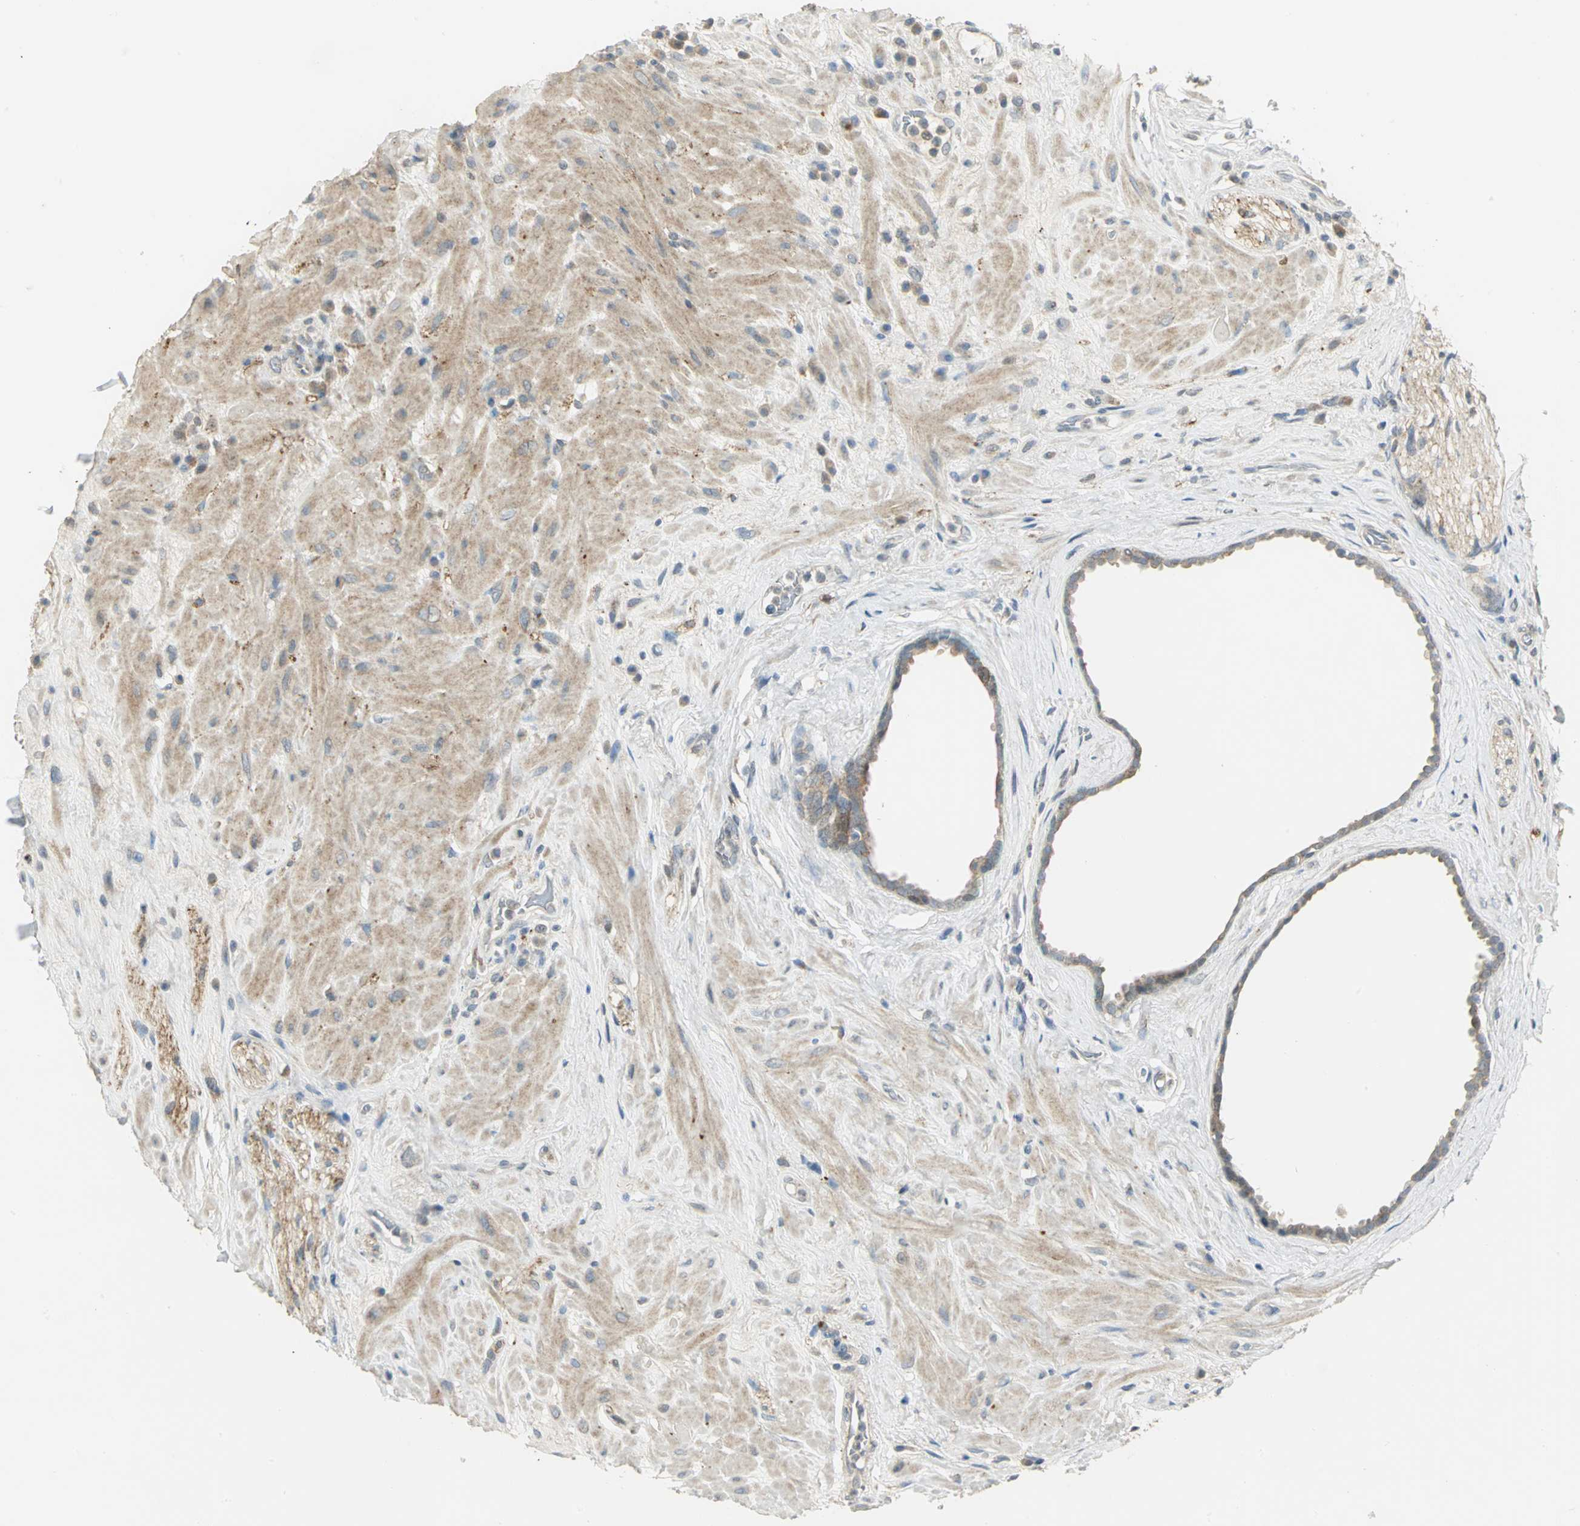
{"staining": {"intensity": "weak", "quantity": ">75%", "location": "cytoplasmic/membranous"}, "tissue": "seminal vesicle", "cell_type": "Glandular cells", "image_type": "normal", "snomed": [{"axis": "morphology", "description": "Normal tissue, NOS"}, {"axis": "topography", "description": "Seminal veicle"}], "caption": "A low amount of weak cytoplasmic/membranous positivity is identified in about >75% of glandular cells in unremarkable seminal vesicle. Nuclei are stained in blue.", "gene": "MAPK8IP3", "patient": {"sex": "male", "age": 61}}